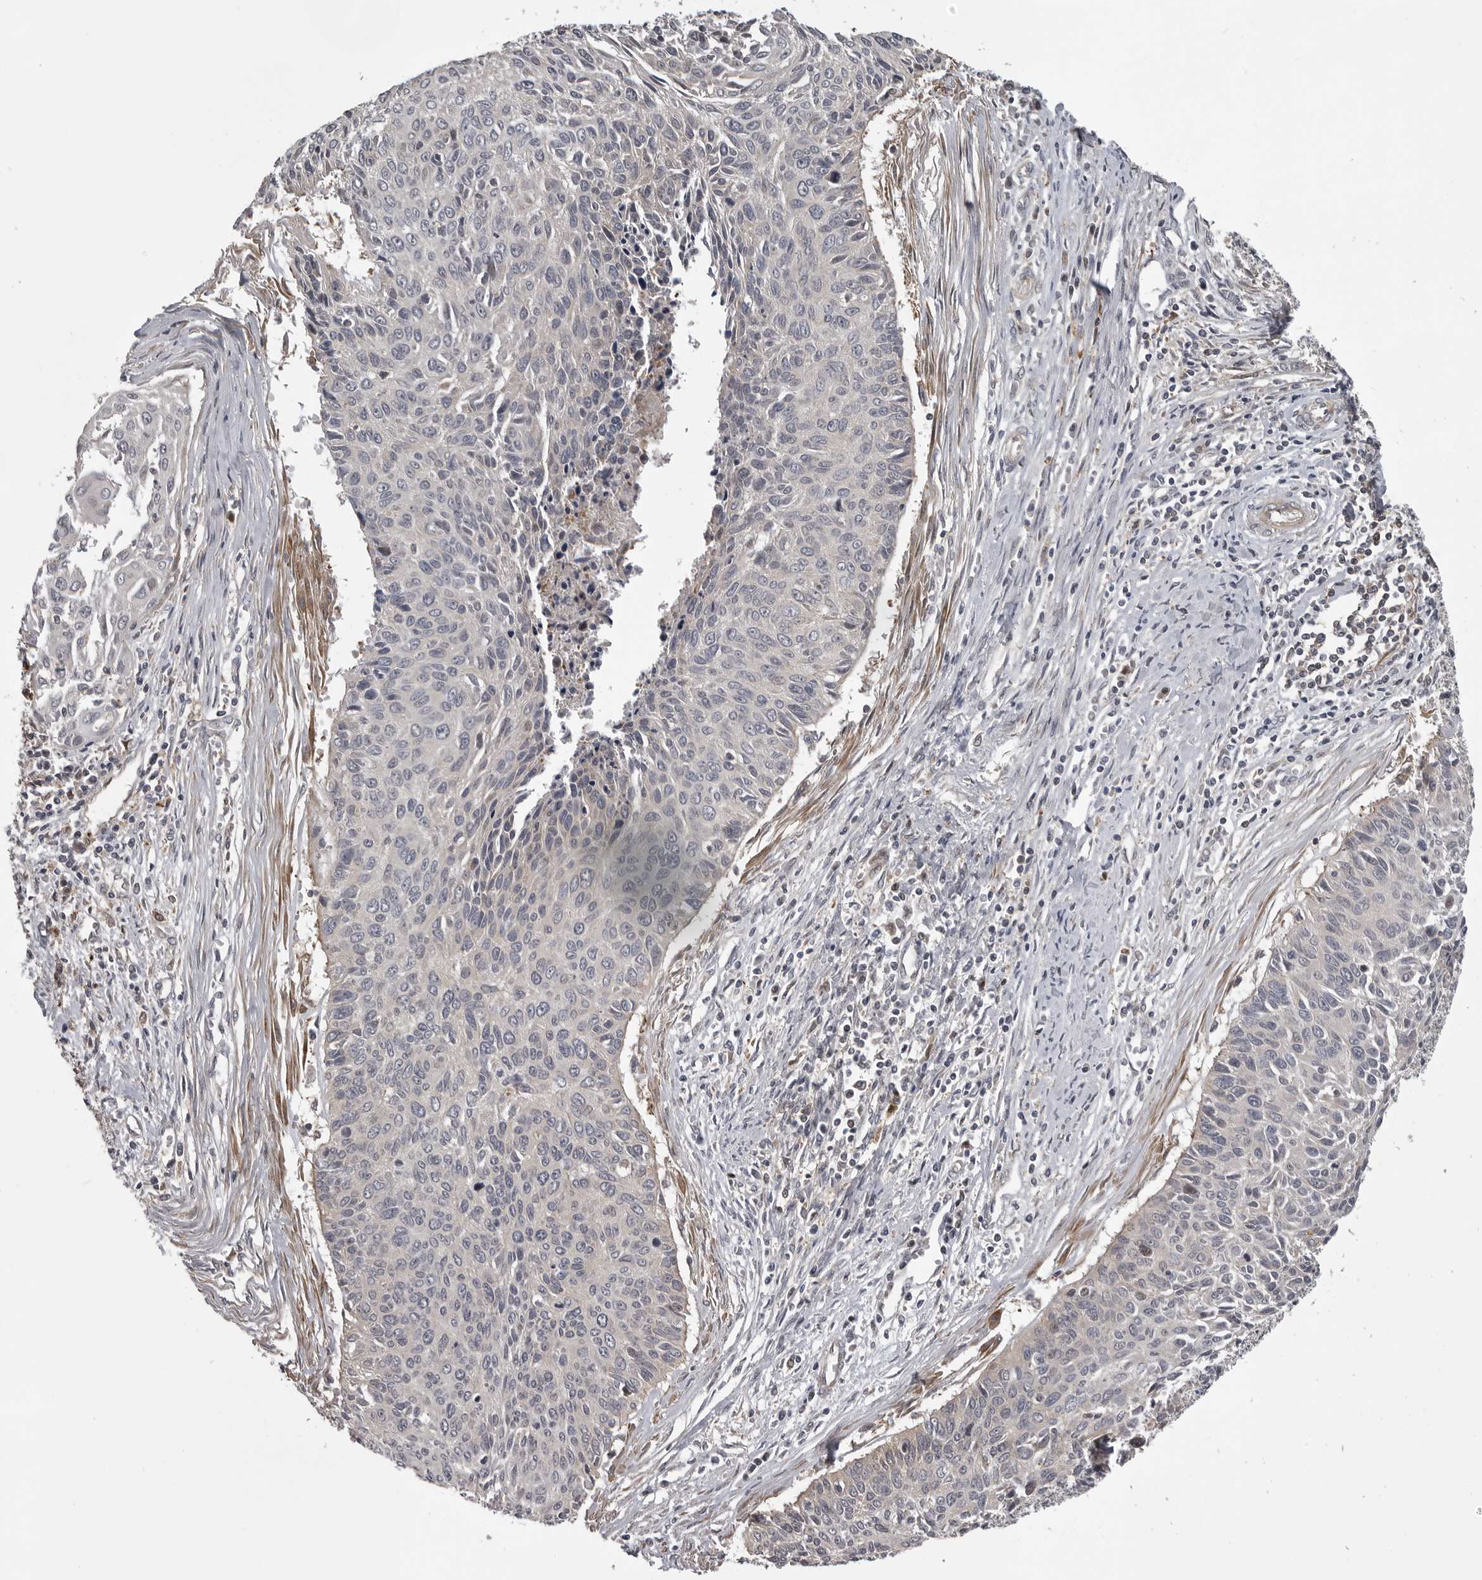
{"staining": {"intensity": "weak", "quantity": "<25%", "location": "cytoplasmic/membranous"}, "tissue": "cervical cancer", "cell_type": "Tumor cells", "image_type": "cancer", "snomed": [{"axis": "morphology", "description": "Squamous cell carcinoma, NOS"}, {"axis": "topography", "description": "Cervix"}], "caption": "The micrograph exhibits no staining of tumor cells in squamous cell carcinoma (cervical).", "gene": "ZNRF1", "patient": {"sex": "female", "age": 55}}